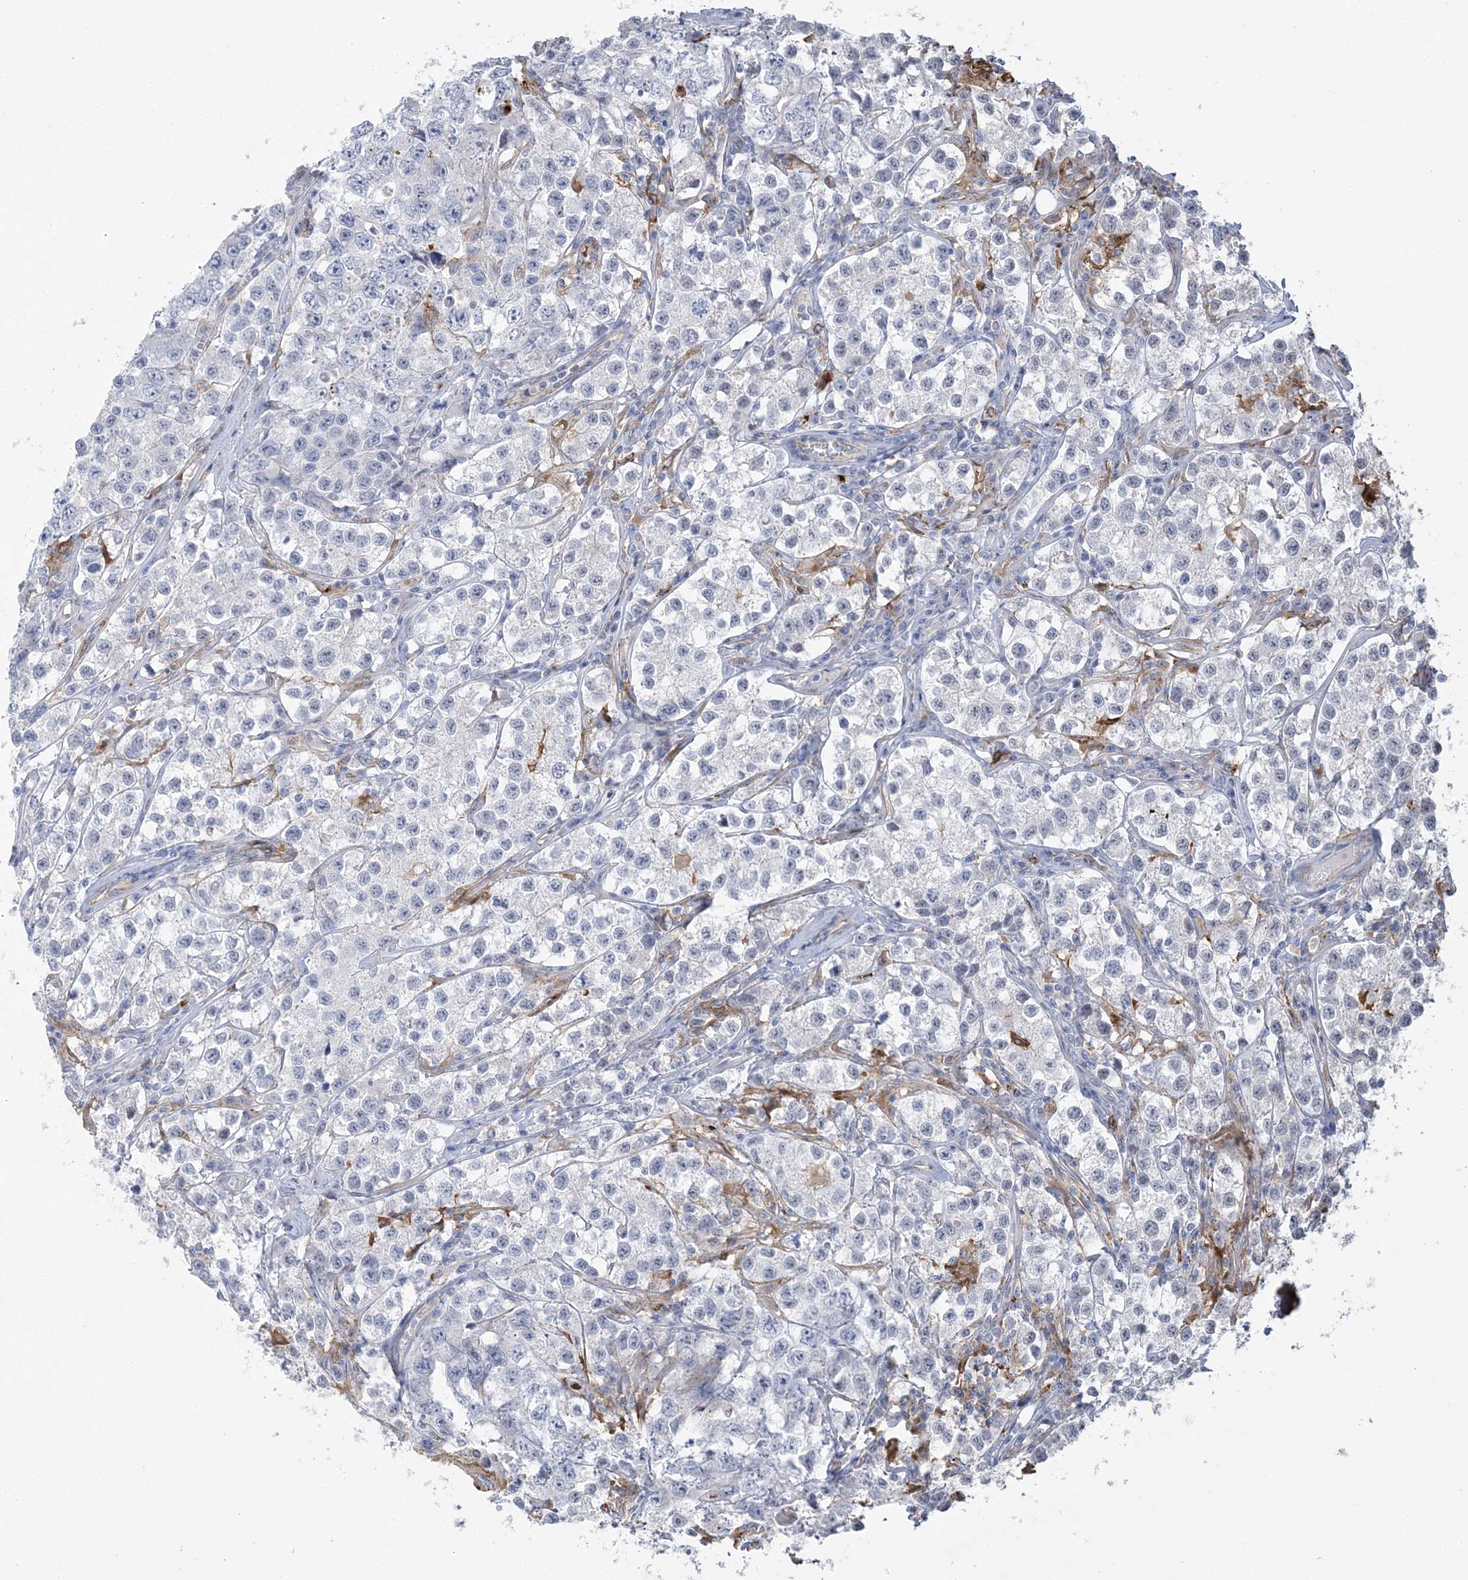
{"staining": {"intensity": "negative", "quantity": "none", "location": "none"}, "tissue": "testis cancer", "cell_type": "Tumor cells", "image_type": "cancer", "snomed": [{"axis": "morphology", "description": "Seminoma, NOS"}, {"axis": "morphology", "description": "Carcinoma, Embryonal, NOS"}, {"axis": "topography", "description": "Testis"}], "caption": "Protein analysis of testis cancer shows no significant expression in tumor cells.", "gene": "HAAO", "patient": {"sex": "male", "age": 43}}